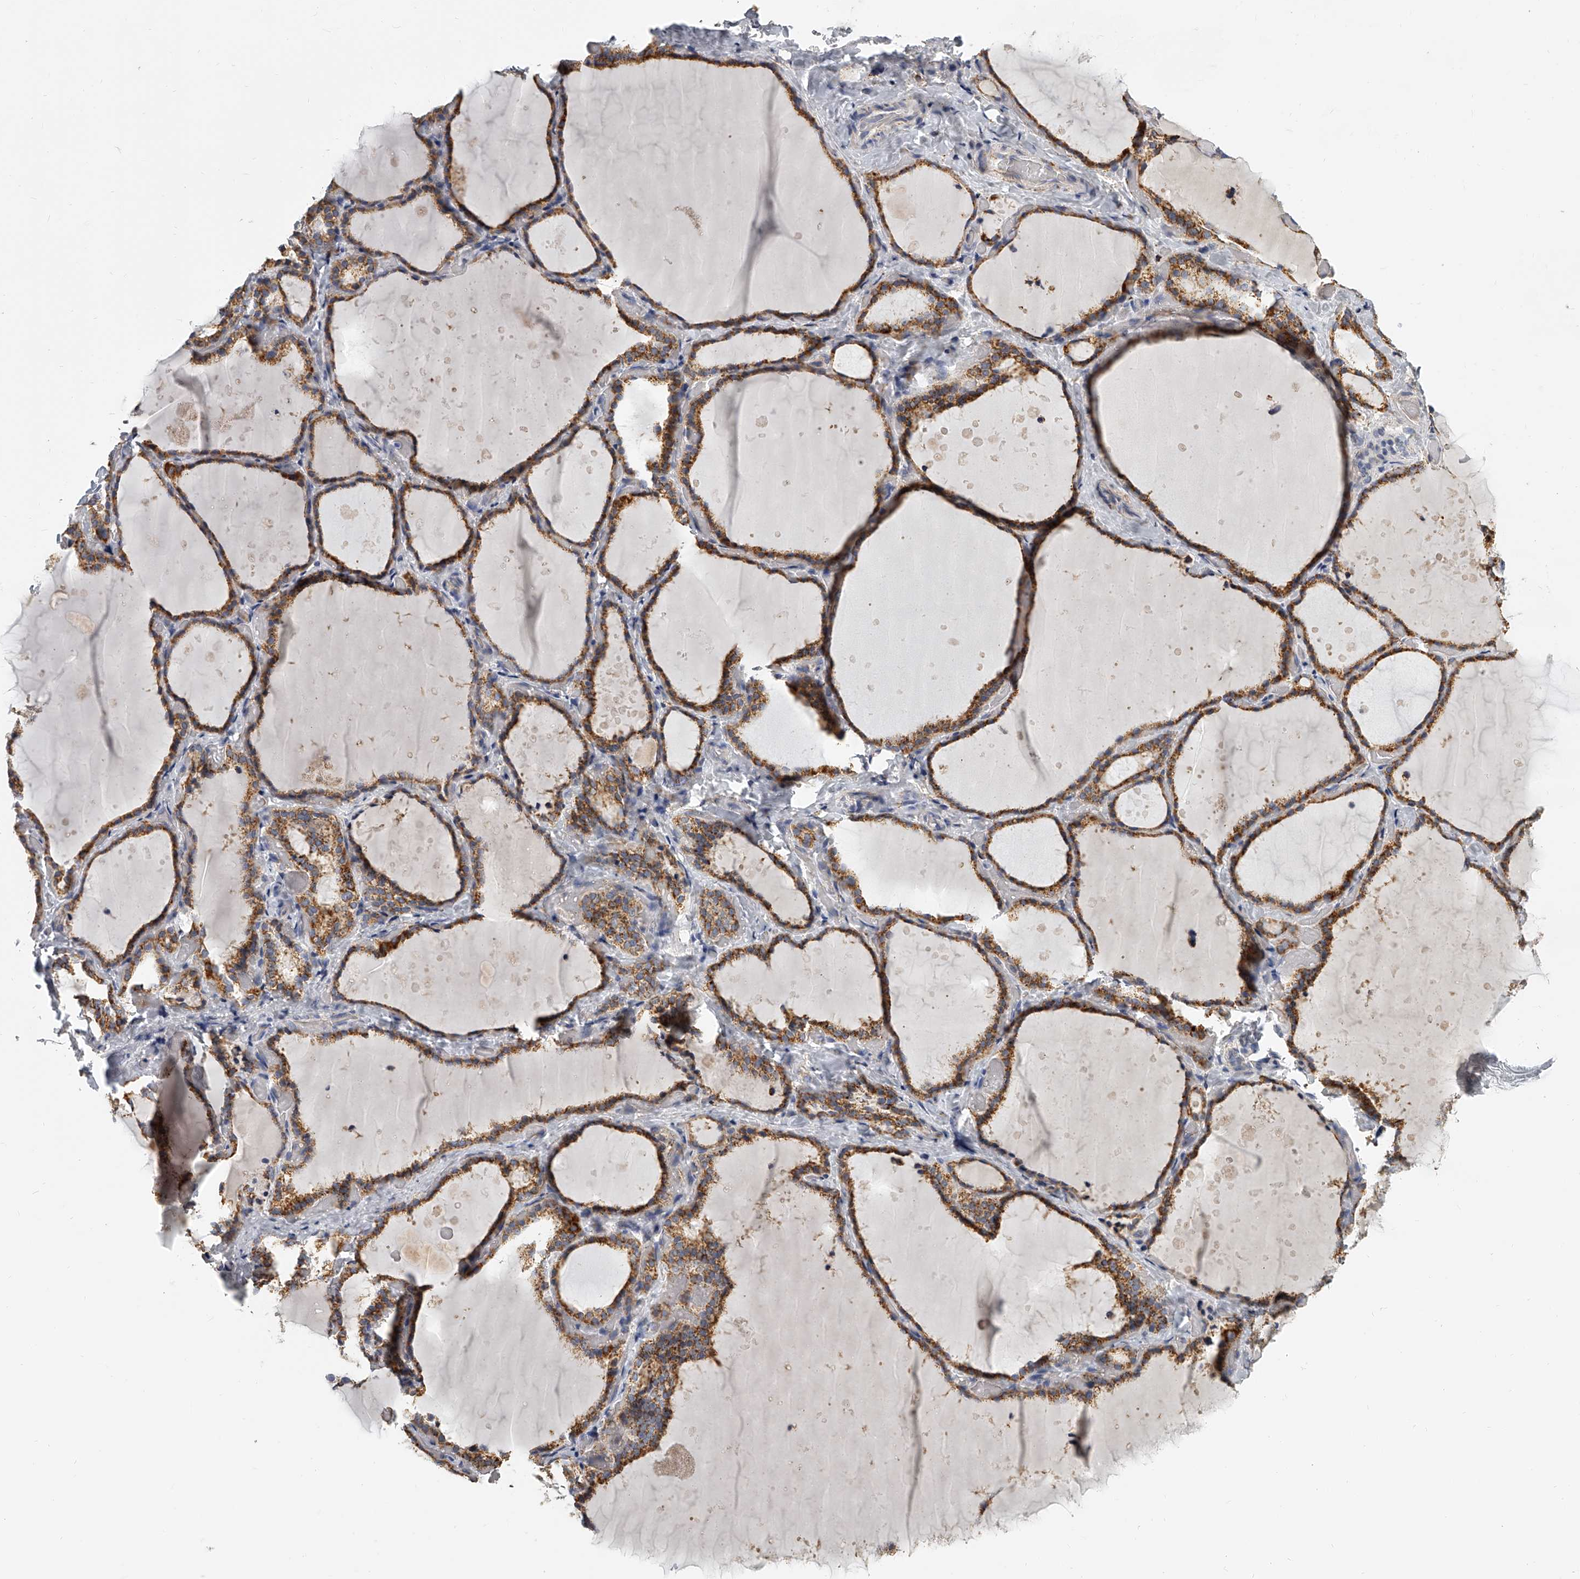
{"staining": {"intensity": "moderate", "quantity": ">75%", "location": "cytoplasmic/membranous"}, "tissue": "thyroid gland", "cell_type": "Glandular cells", "image_type": "normal", "snomed": [{"axis": "morphology", "description": "Normal tissue, NOS"}, {"axis": "topography", "description": "Thyroid gland"}], "caption": "IHC histopathology image of unremarkable human thyroid gland stained for a protein (brown), which reveals medium levels of moderate cytoplasmic/membranous positivity in about >75% of glandular cells.", "gene": "KLHL7", "patient": {"sex": "female", "age": 44}}